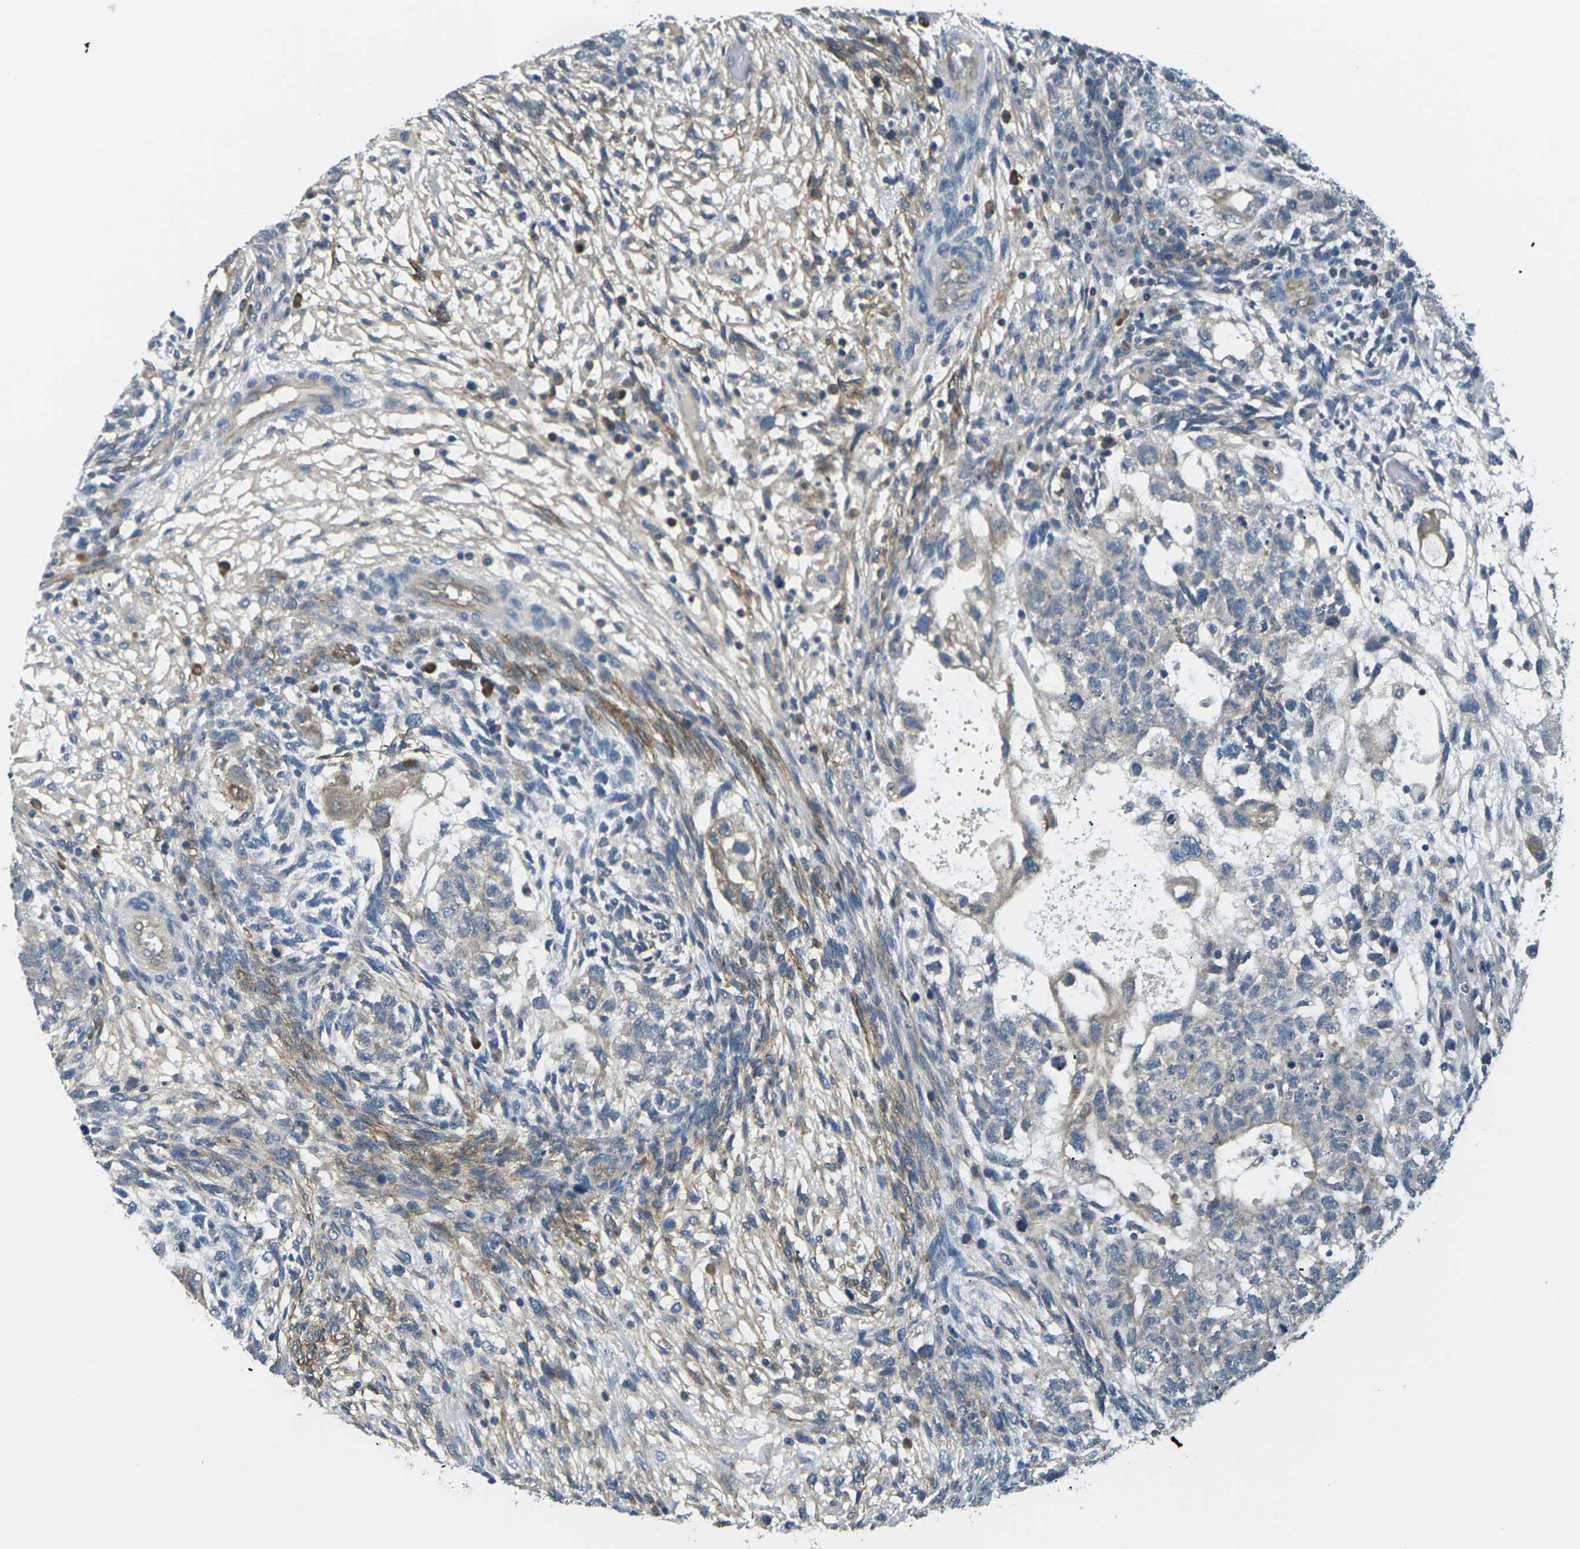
{"staining": {"intensity": "moderate", "quantity": "<25%", "location": "cytoplasmic/membranous"}, "tissue": "testis cancer", "cell_type": "Tumor cells", "image_type": "cancer", "snomed": [{"axis": "morphology", "description": "Normal tissue, NOS"}, {"axis": "morphology", "description": "Carcinoma, Embryonal, NOS"}, {"axis": "topography", "description": "Testis"}], "caption": "Brown immunohistochemical staining in testis embryonal carcinoma reveals moderate cytoplasmic/membranous staining in approximately <25% of tumor cells.", "gene": "SLC13A3", "patient": {"sex": "male", "age": 36}}